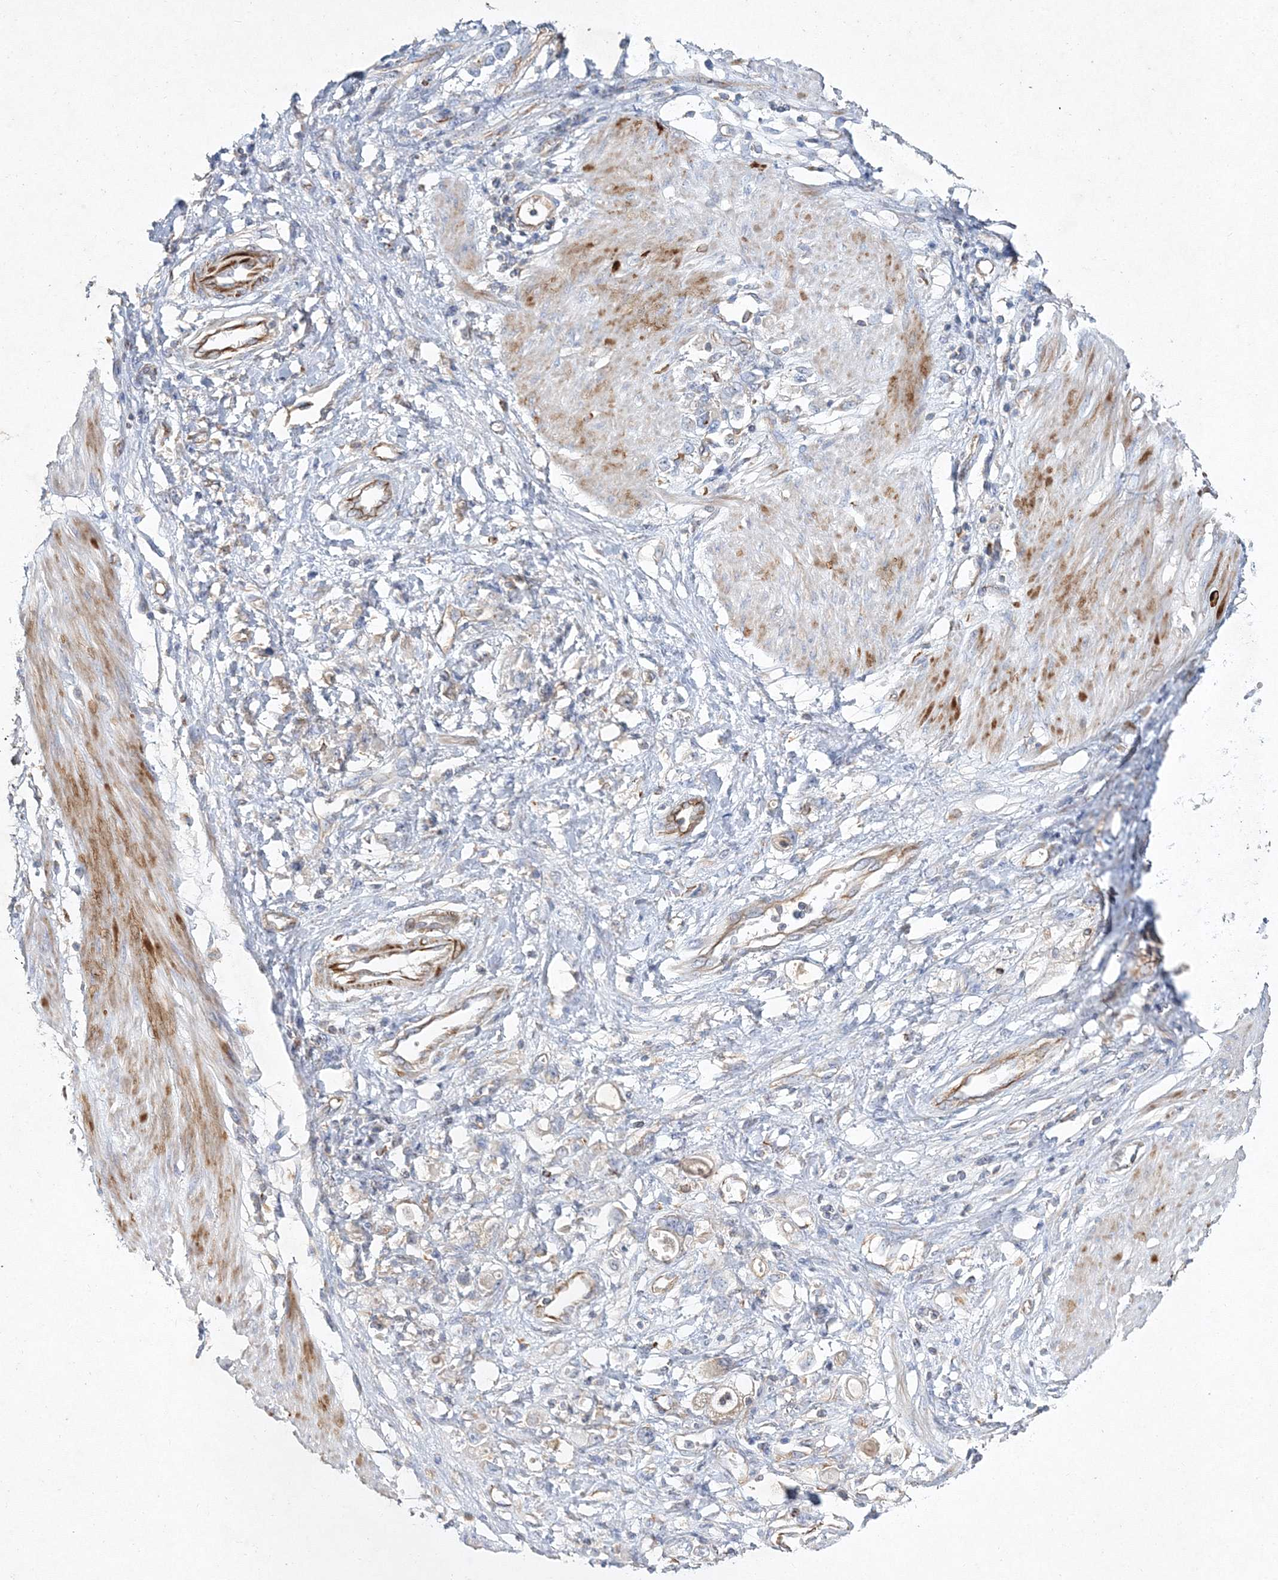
{"staining": {"intensity": "negative", "quantity": "none", "location": "none"}, "tissue": "stomach cancer", "cell_type": "Tumor cells", "image_type": "cancer", "snomed": [{"axis": "morphology", "description": "Adenocarcinoma, NOS"}, {"axis": "topography", "description": "Stomach"}], "caption": "Protein analysis of adenocarcinoma (stomach) reveals no significant staining in tumor cells.", "gene": "WDR37", "patient": {"sex": "female", "age": 76}}